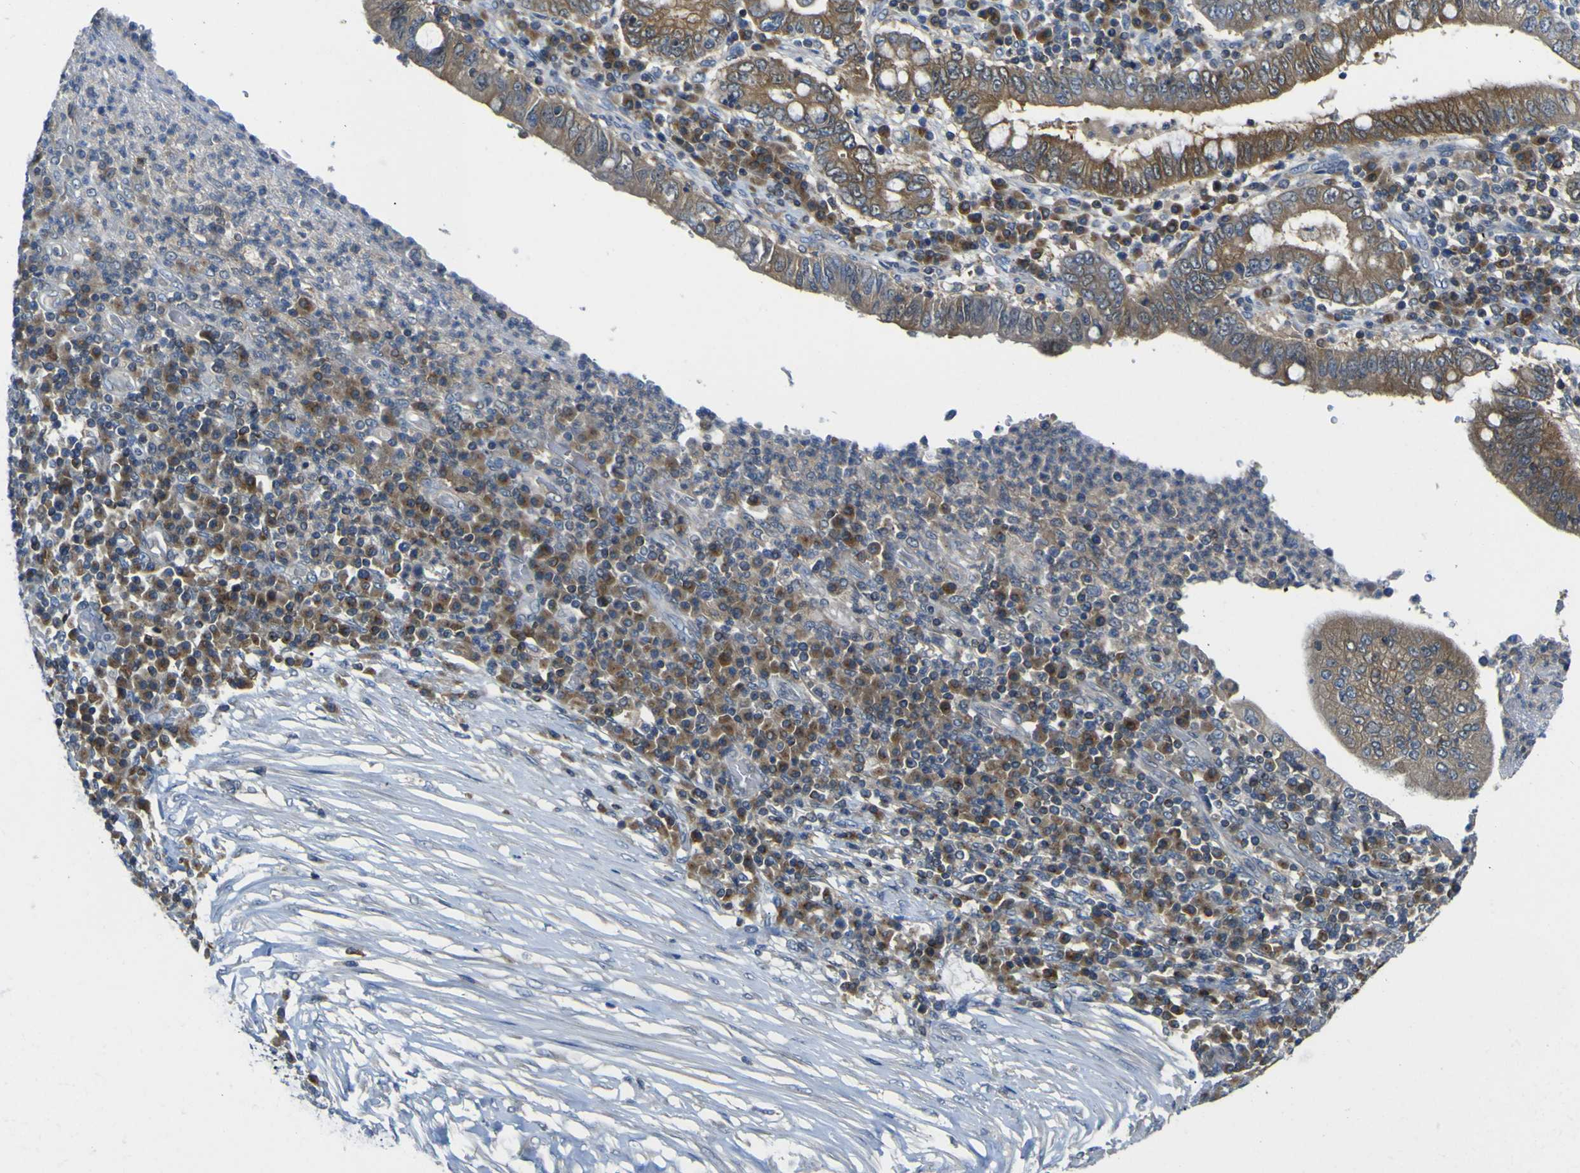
{"staining": {"intensity": "moderate", "quantity": ">75%", "location": "cytoplasmic/membranous"}, "tissue": "stomach cancer", "cell_type": "Tumor cells", "image_type": "cancer", "snomed": [{"axis": "morphology", "description": "Normal tissue, NOS"}, {"axis": "morphology", "description": "Adenocarcinoma, NOS"}, {"axis": "topography", "description": "Esophagus"}, {"axis": "topography", "description": "Stomach, upper"}, {"axis": "topography", "description": "Peripheral nerve tissue"}], "caption": "Approximately >75% of tumor cells in human stomach adenocarcinoma exhibit moderate cytoplasmic/membranous protein staining as visualized by brown immunohistochemical staining.", "gene": "EML2", "patient": {"sex": "male", "age": 62}}